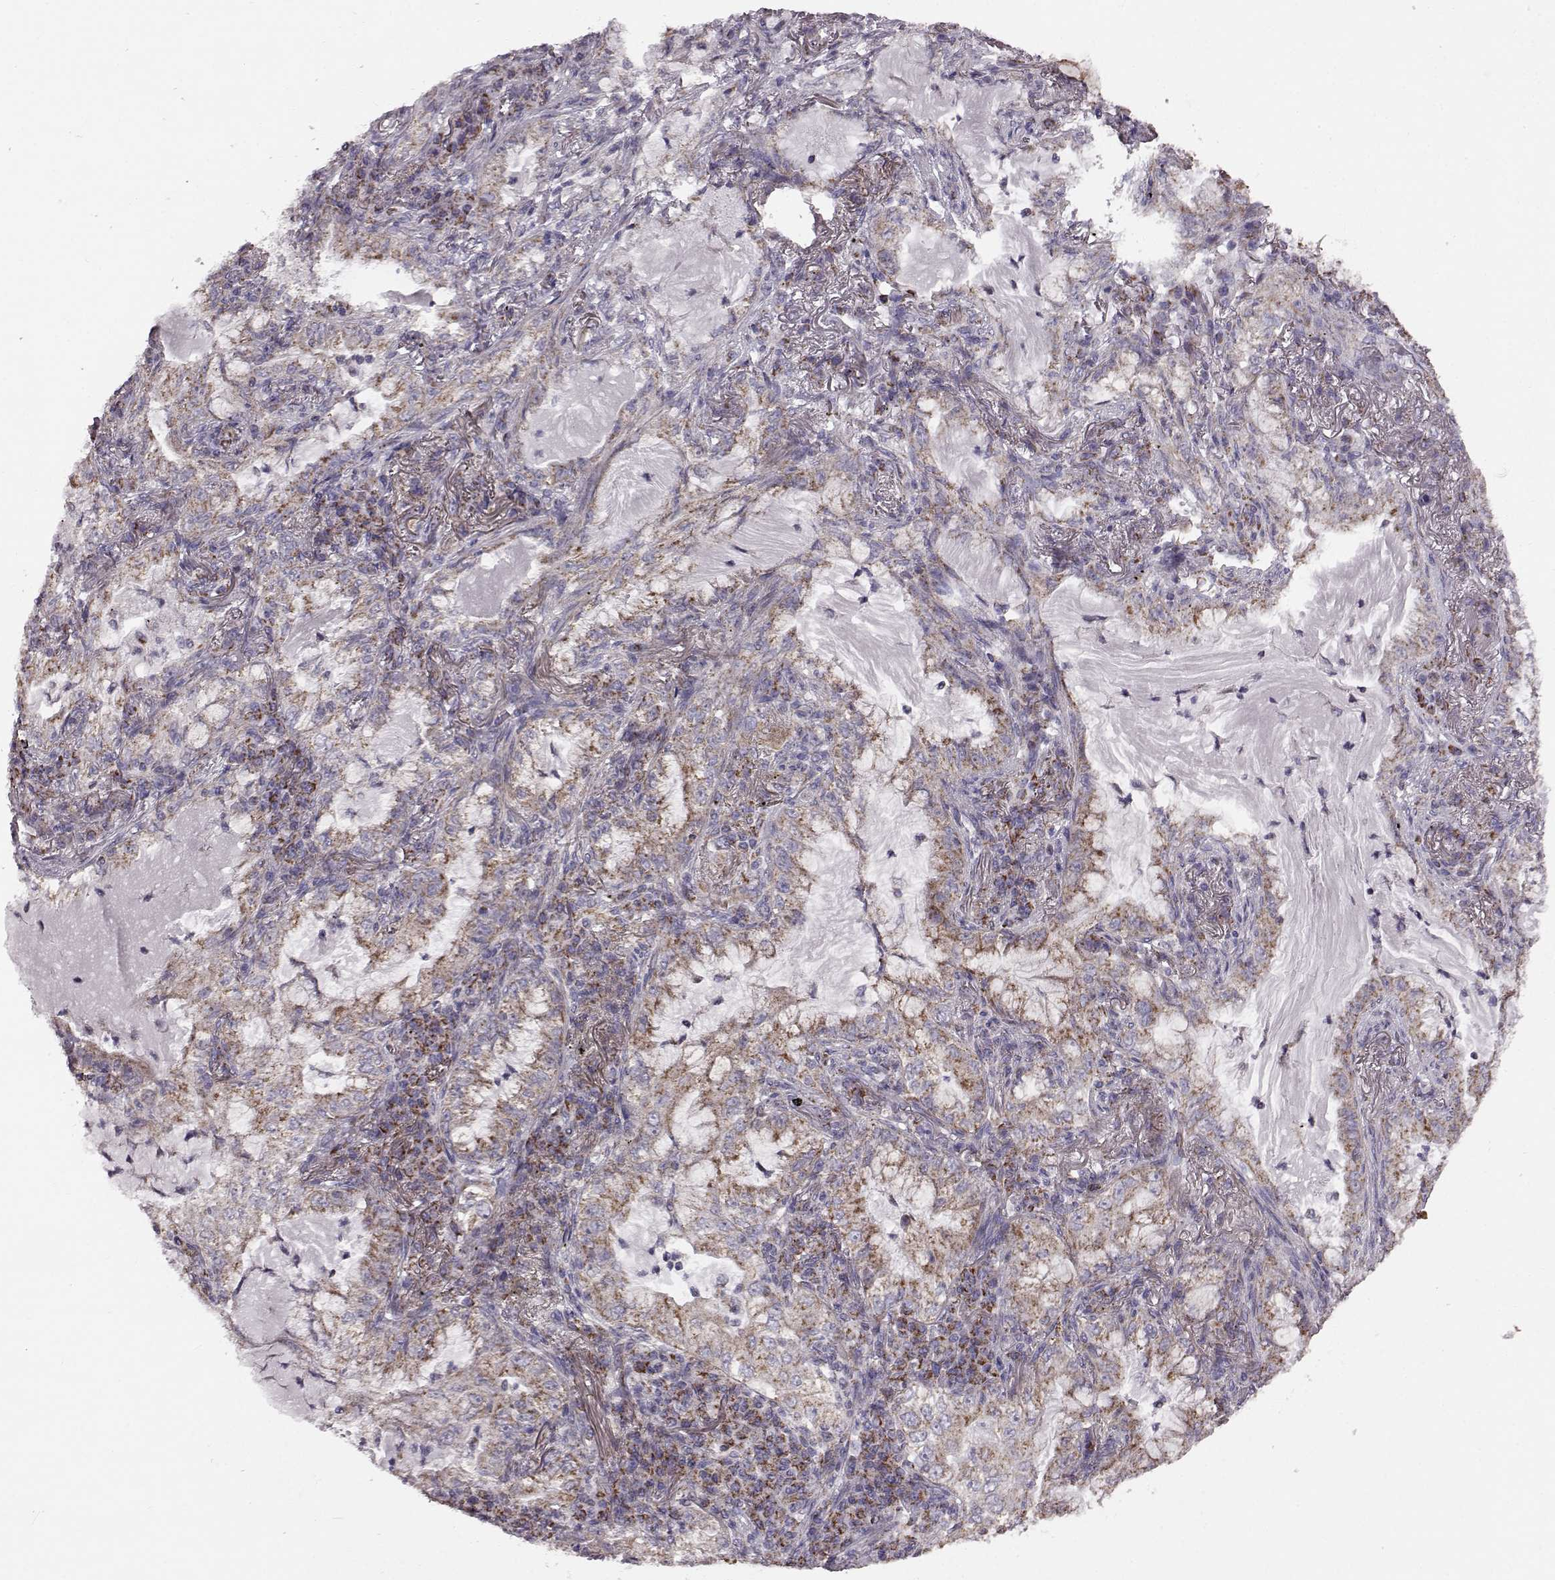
{"staining": {"intensity": "moderate", "quantity": ">75%", "location": "cytoplasmic/membranous"}, "tissue": "lung cancer", "cell_type": "Tumor cells", "image_type": "cancer", "snomed": [{"axis": "morphology", "description": "Adenocarcinoma, NOS"}, {"axis": "topography", "description": "Lung"}], "caption": "This micrograph displays lung cancer (adenocarcinoma) stained with immunohistochemistry to label a protein in brown. The cytoplasmic/membranous of tumor cells show moderate positivity for the protein. Nuclei are counter-stained blue.", "gene": "FAM8A1", "patient": {"sex": "female", "age": 73}}